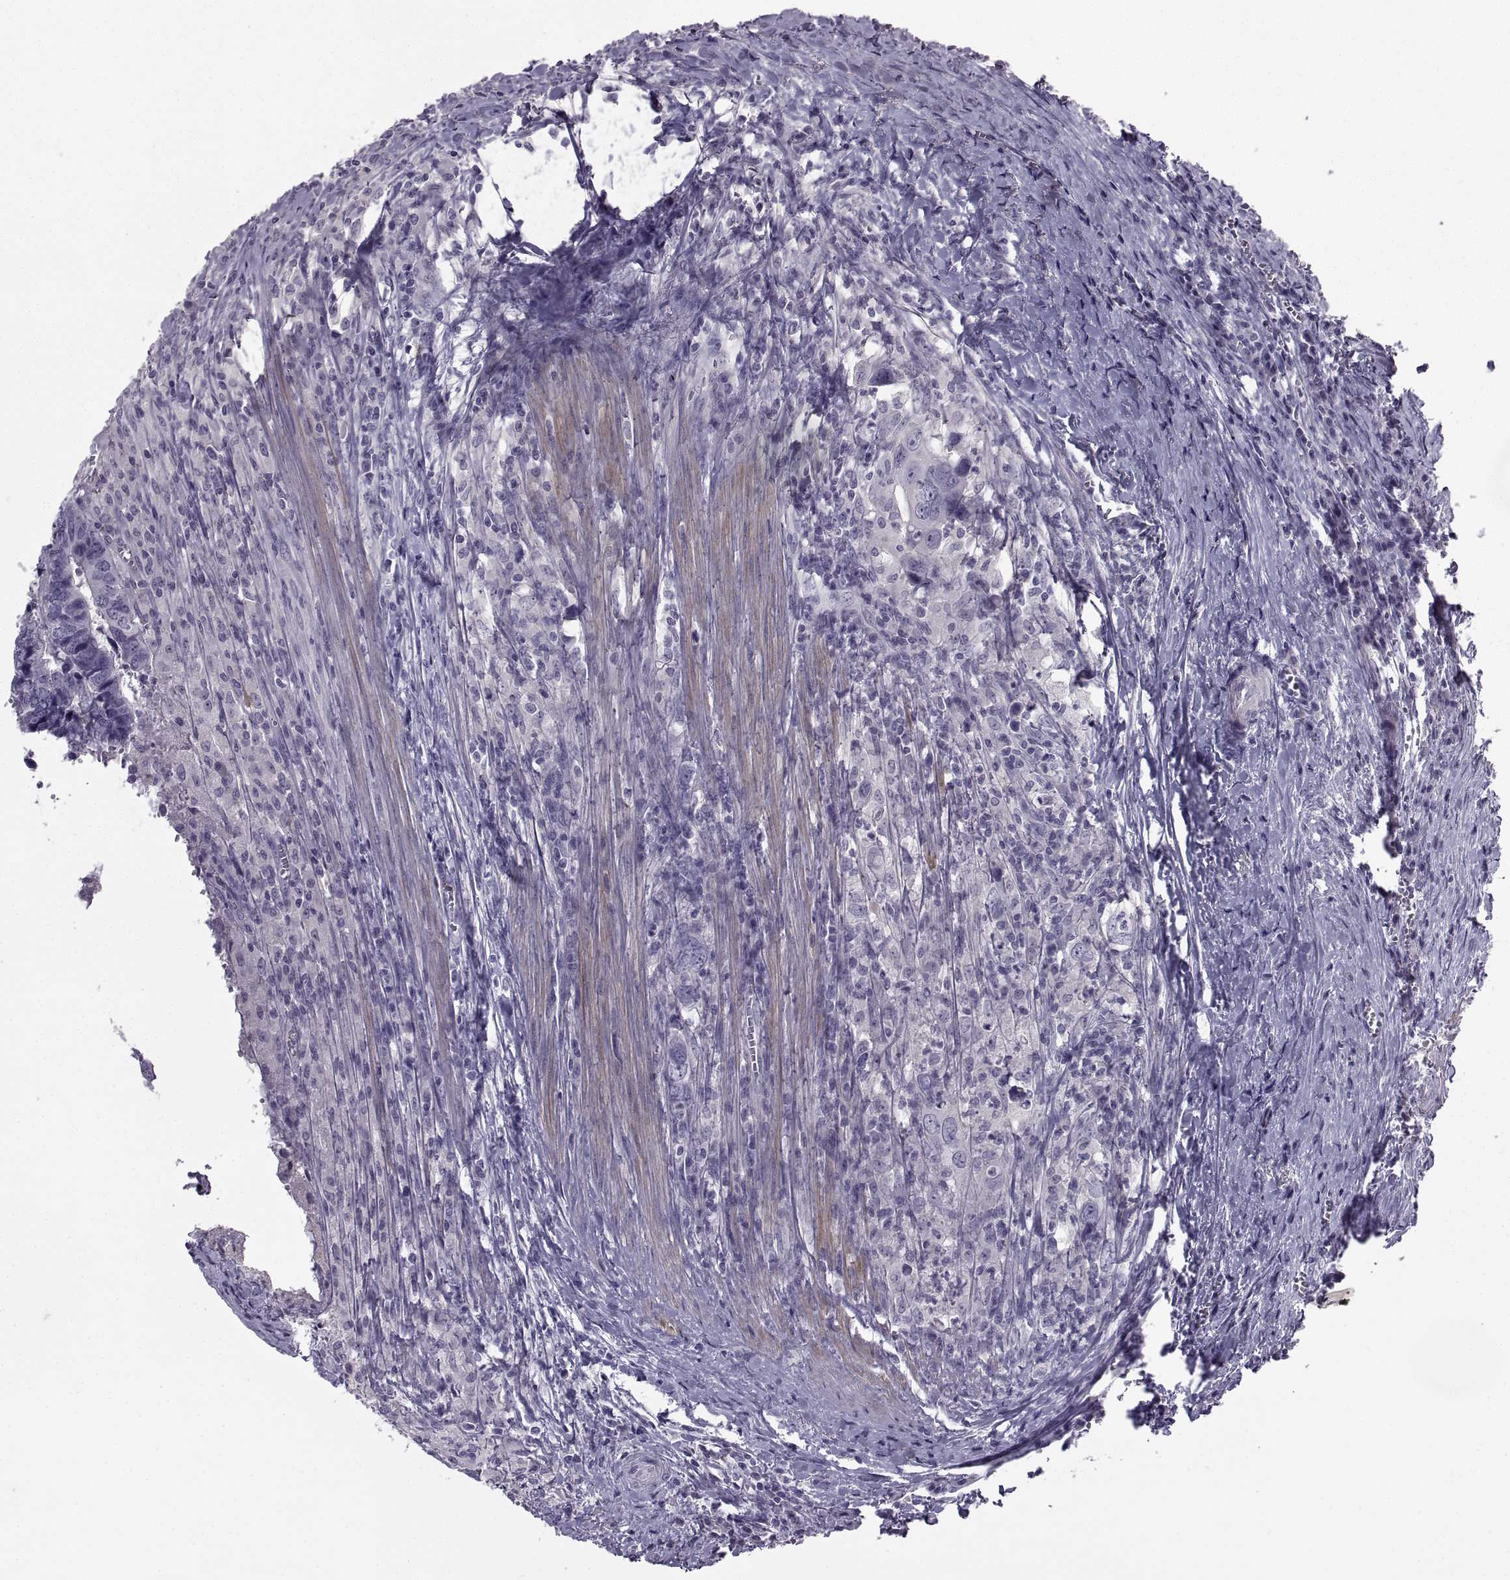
{"staining": {"intensity": "negative", "quantity": "none", "location": "none"}, "tissue": "colorectal cancer", "cell_type": "Tumor cells", "image_type": "cancer", "snomed": [{"axis": "morphology", "description": "Adenocarcinoma, NOS"}, {"axis": "topography", "description": "Colon"}], "caption": "High power microscopy image of an immunohistochemistry micrograph of colorectal adenocarcinoma, revealing no significant staining in tumor cells.", "gene": "BSPH1", "patient": {"sex": "female", "age": 82}}